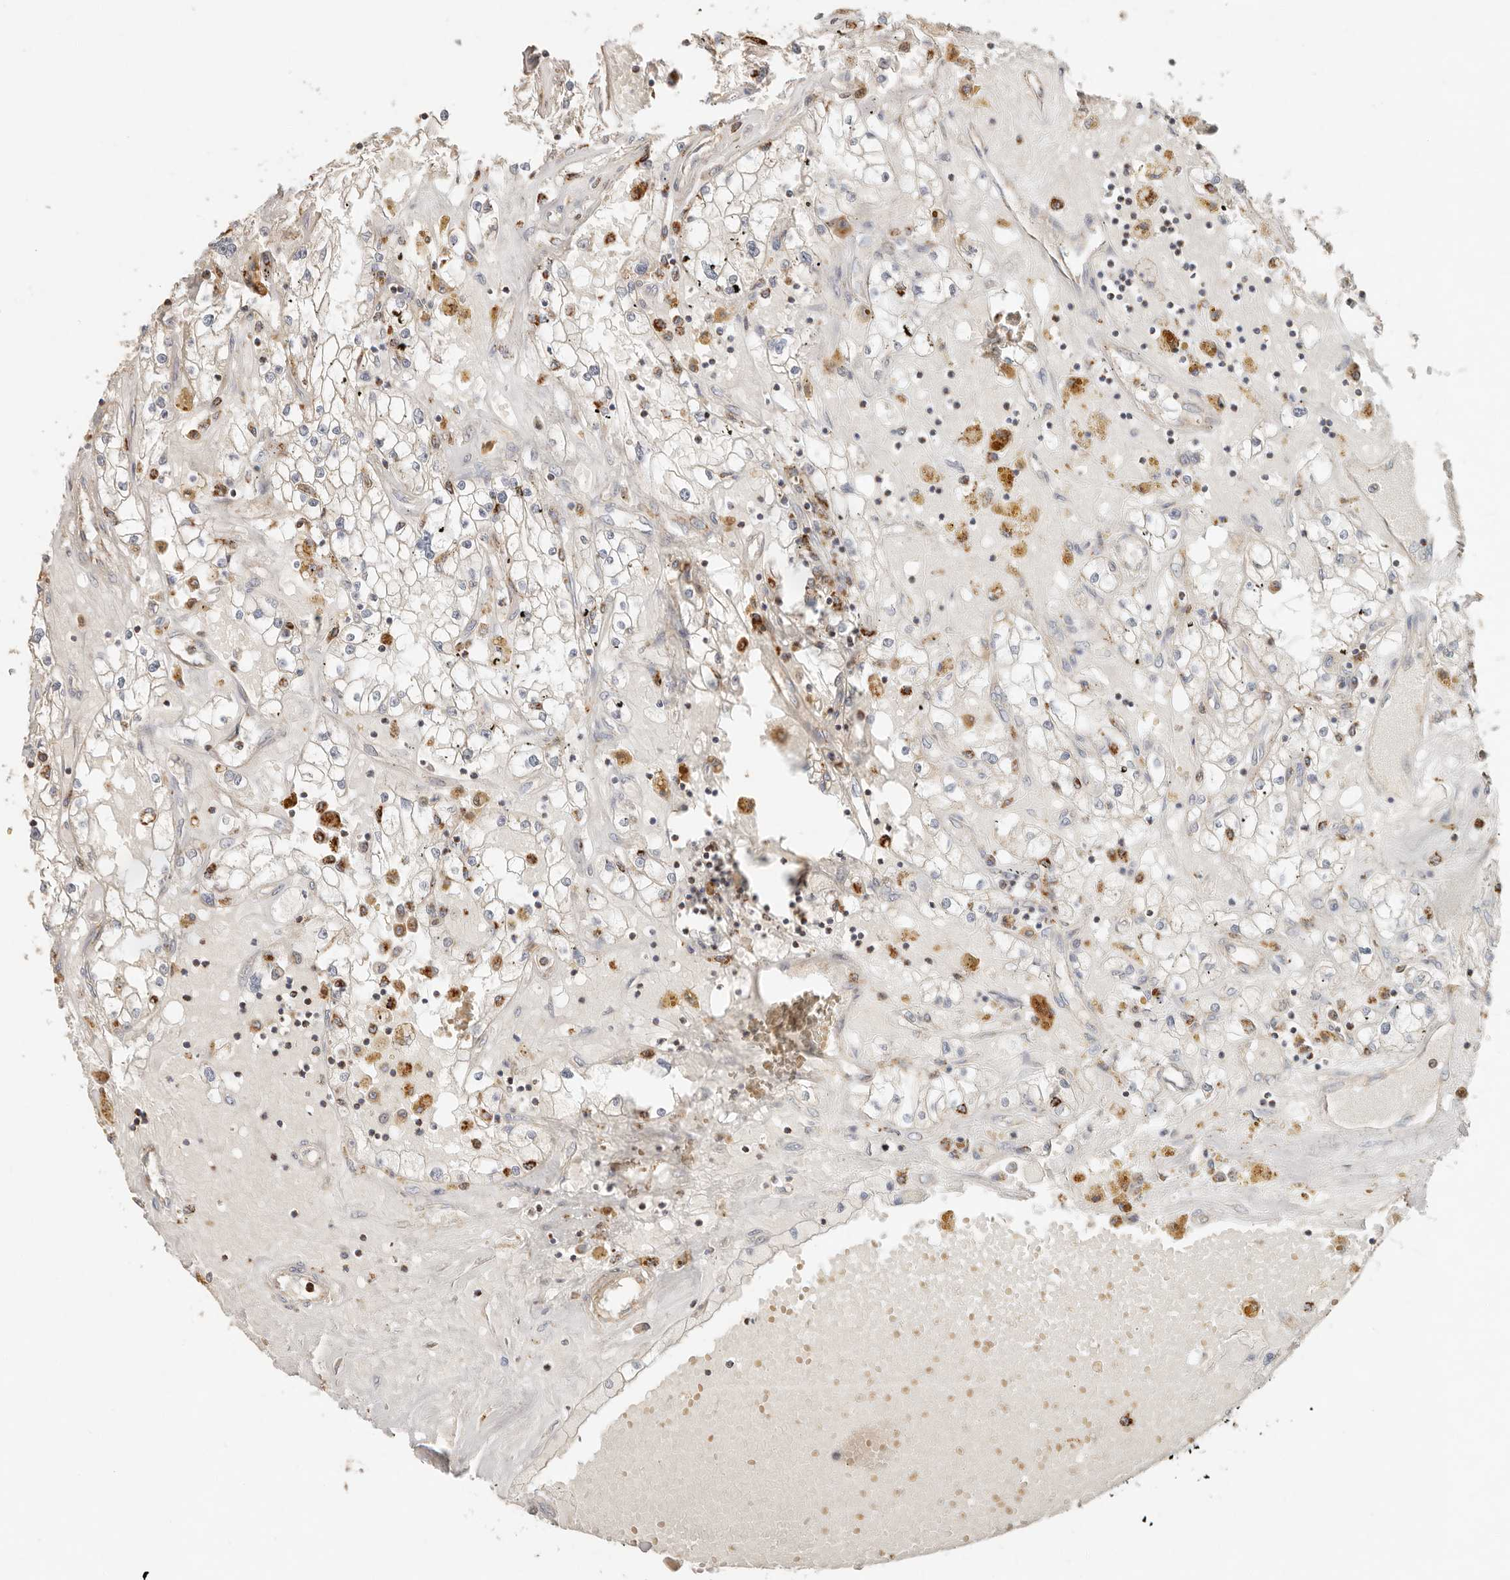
{"staining": {"intensity": "weak", "quantity": "<25%", "location": "cytoplasmic/membranous"}, "tissue": "renal cancer", "cell_type": "Tumor cells", "image_type": "cancer", "snomed": [{"axis": "morphology", "description": "Adenocarcinoma, NOS"}, {"axis": "topography", "description": "Kidney"}], "caption": "IHC micrograph of neoplastic tissue: human renal adenocarcinoma stained with DAB (3,3'-diaminobenzidine) shows no significant protein positivity in tumor cells.", "gene": "ARHGEF10L", "patient": {"sex": "male", "age": 56}}